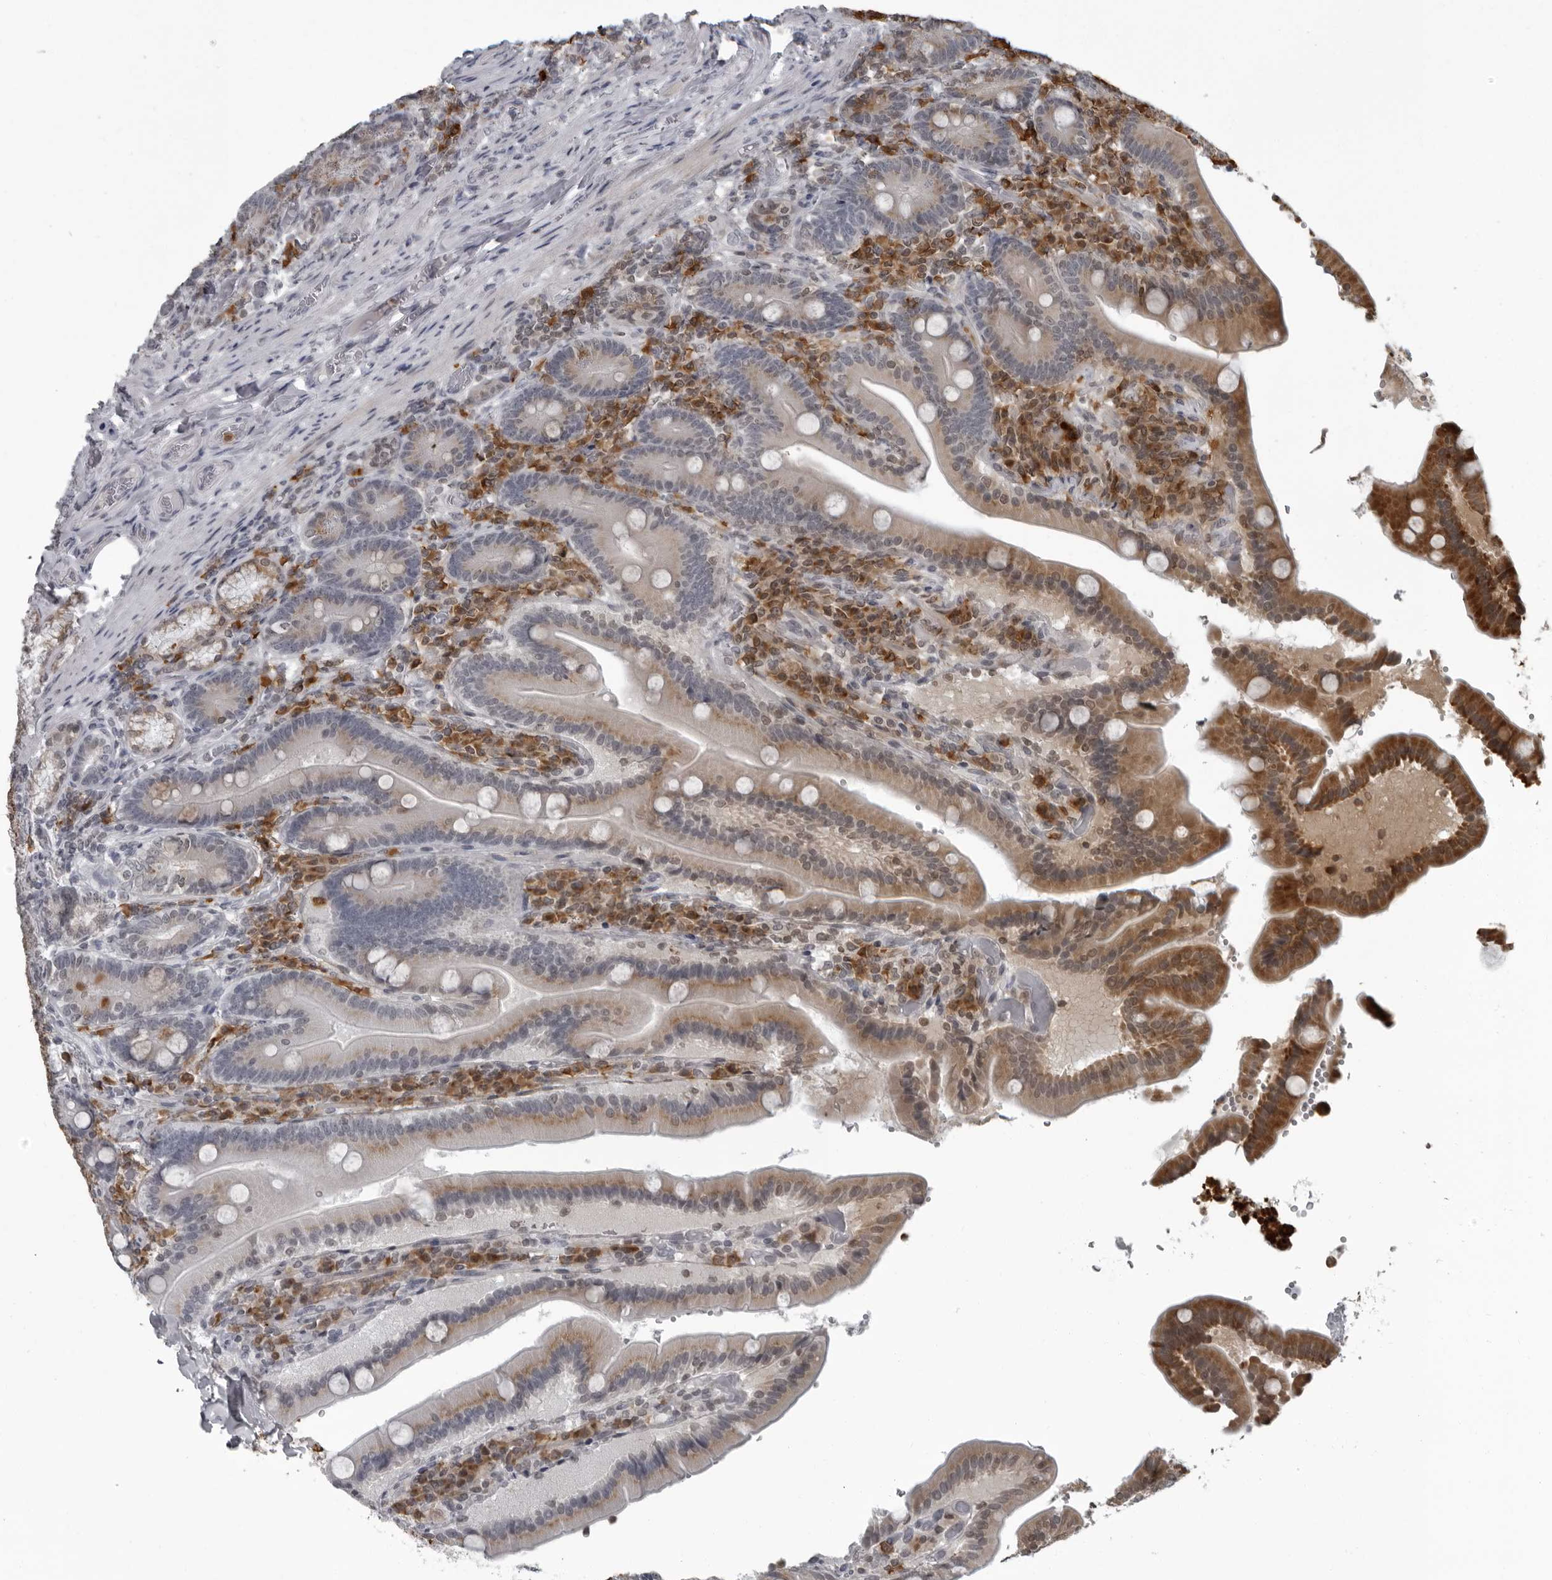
{"staining": {"intensity": "moderate", "quantity": "25%-75%", "location": "cytoplasmic/membranous,nuclear"}, "tissue": "duodenum", "cell_type": "Glandular cells", "image_type": "normal", "snomed": [{"axis": "morphology", "description": "Normal tissue, NOS"}, {"axis": "topography", "description": "Duodenum"}], "caption": "This histopathology image demonstrates immunohistochemistry staining of normal human duodenum, with medium moderate cytoplasmic/membranous,nuclear staining in about 25%-75% of glandular cells.", "gene": "RTCA", "patient": {"sex": "female", "age": 62}}